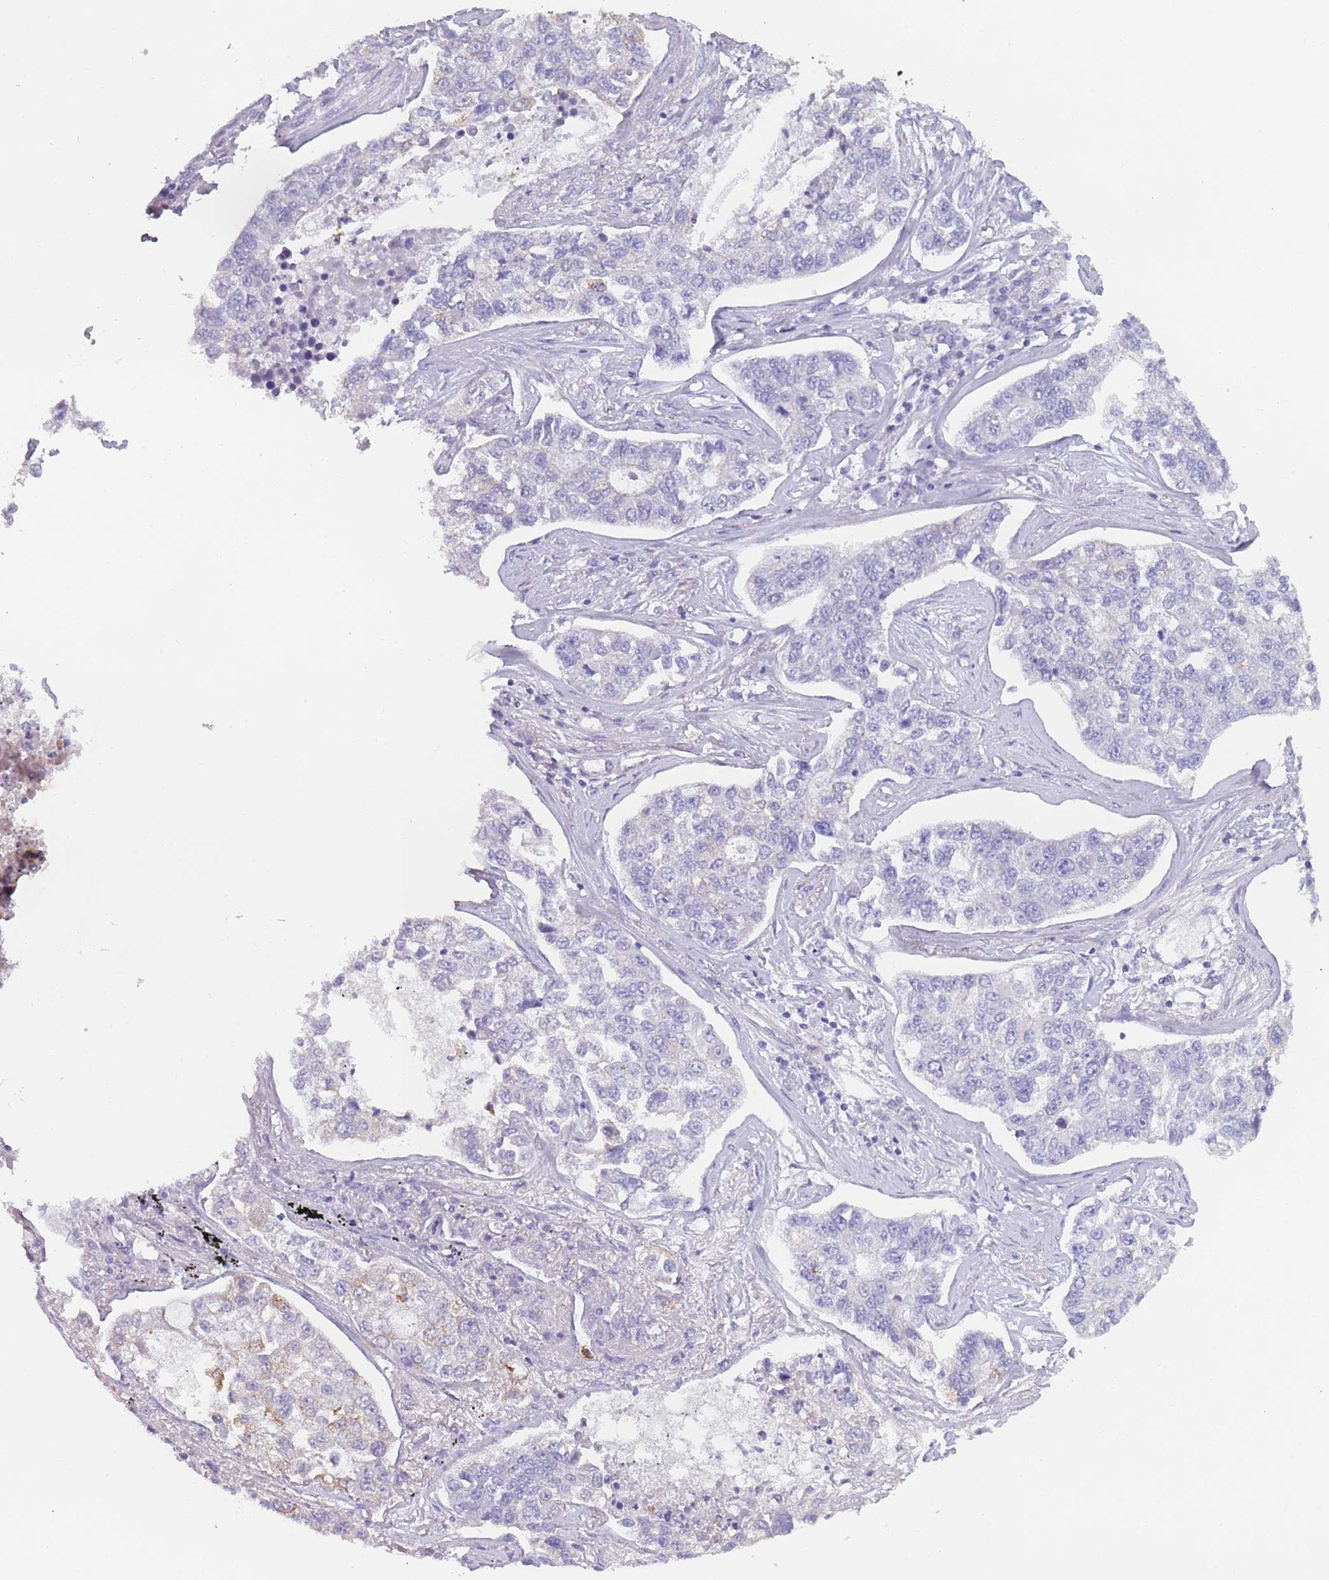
{"staining": {"intensity": "weak", "quantity": "<25%", "location": "cytoplasmic/membranous"}, "tissue": "lung cancer", "cell_type": "Tumor cells", "image_type": "cancer", "snomed": [{"axis": "morphology", "description": "Adenocarcinoma, NOS"}, {"axis": "topography", "description": "Lung"}], "caption": "This is an immunohistochemistry micrograph of lung adenocarcinoma. There is no positivity in tumor cells.", "gene": "ZNF627", "patient": {"sex": "male", "age": 49}}